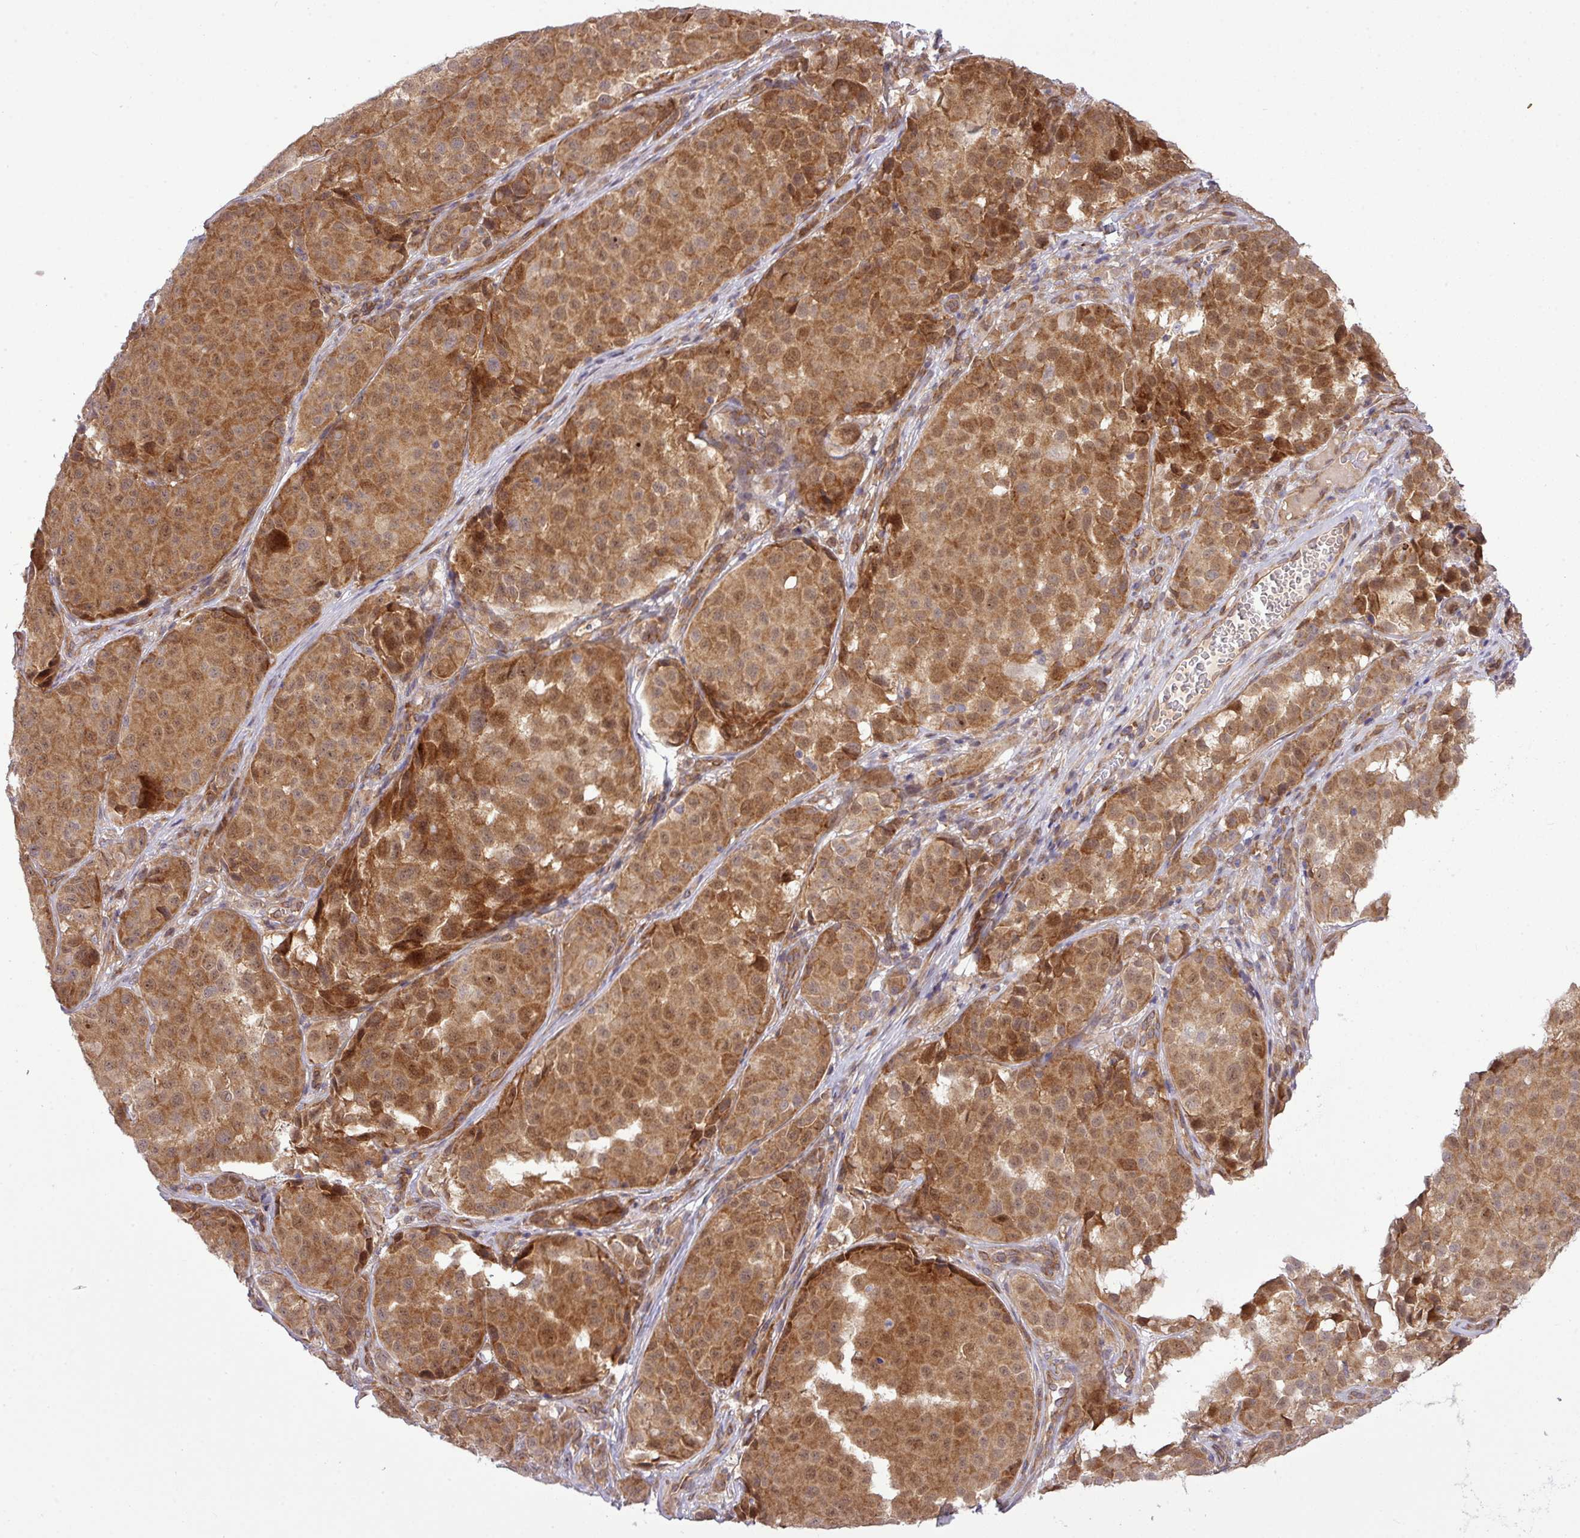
{"staining": {"intensity": "moderate", "quantity": ">75%", "location": "cytoplasmic/membranous,nuclear"}, "tissue": "melanoma", "cell_type": "Tumor cells", "image_type": "cancer", "snomed": [{"axis": "morphology", "description": "Malignant melanoma, NOS"}, {"axis": "topography", "description": "Skin"}], "caption": "Human malignant melanoma stained with a brown dye shows moderate cytoplasmic/membranous and nuclear positive staining in approximately >75% of tumor cells.", "gene": "FAM222B", "patient": {"sex": "male", "age": 64}}